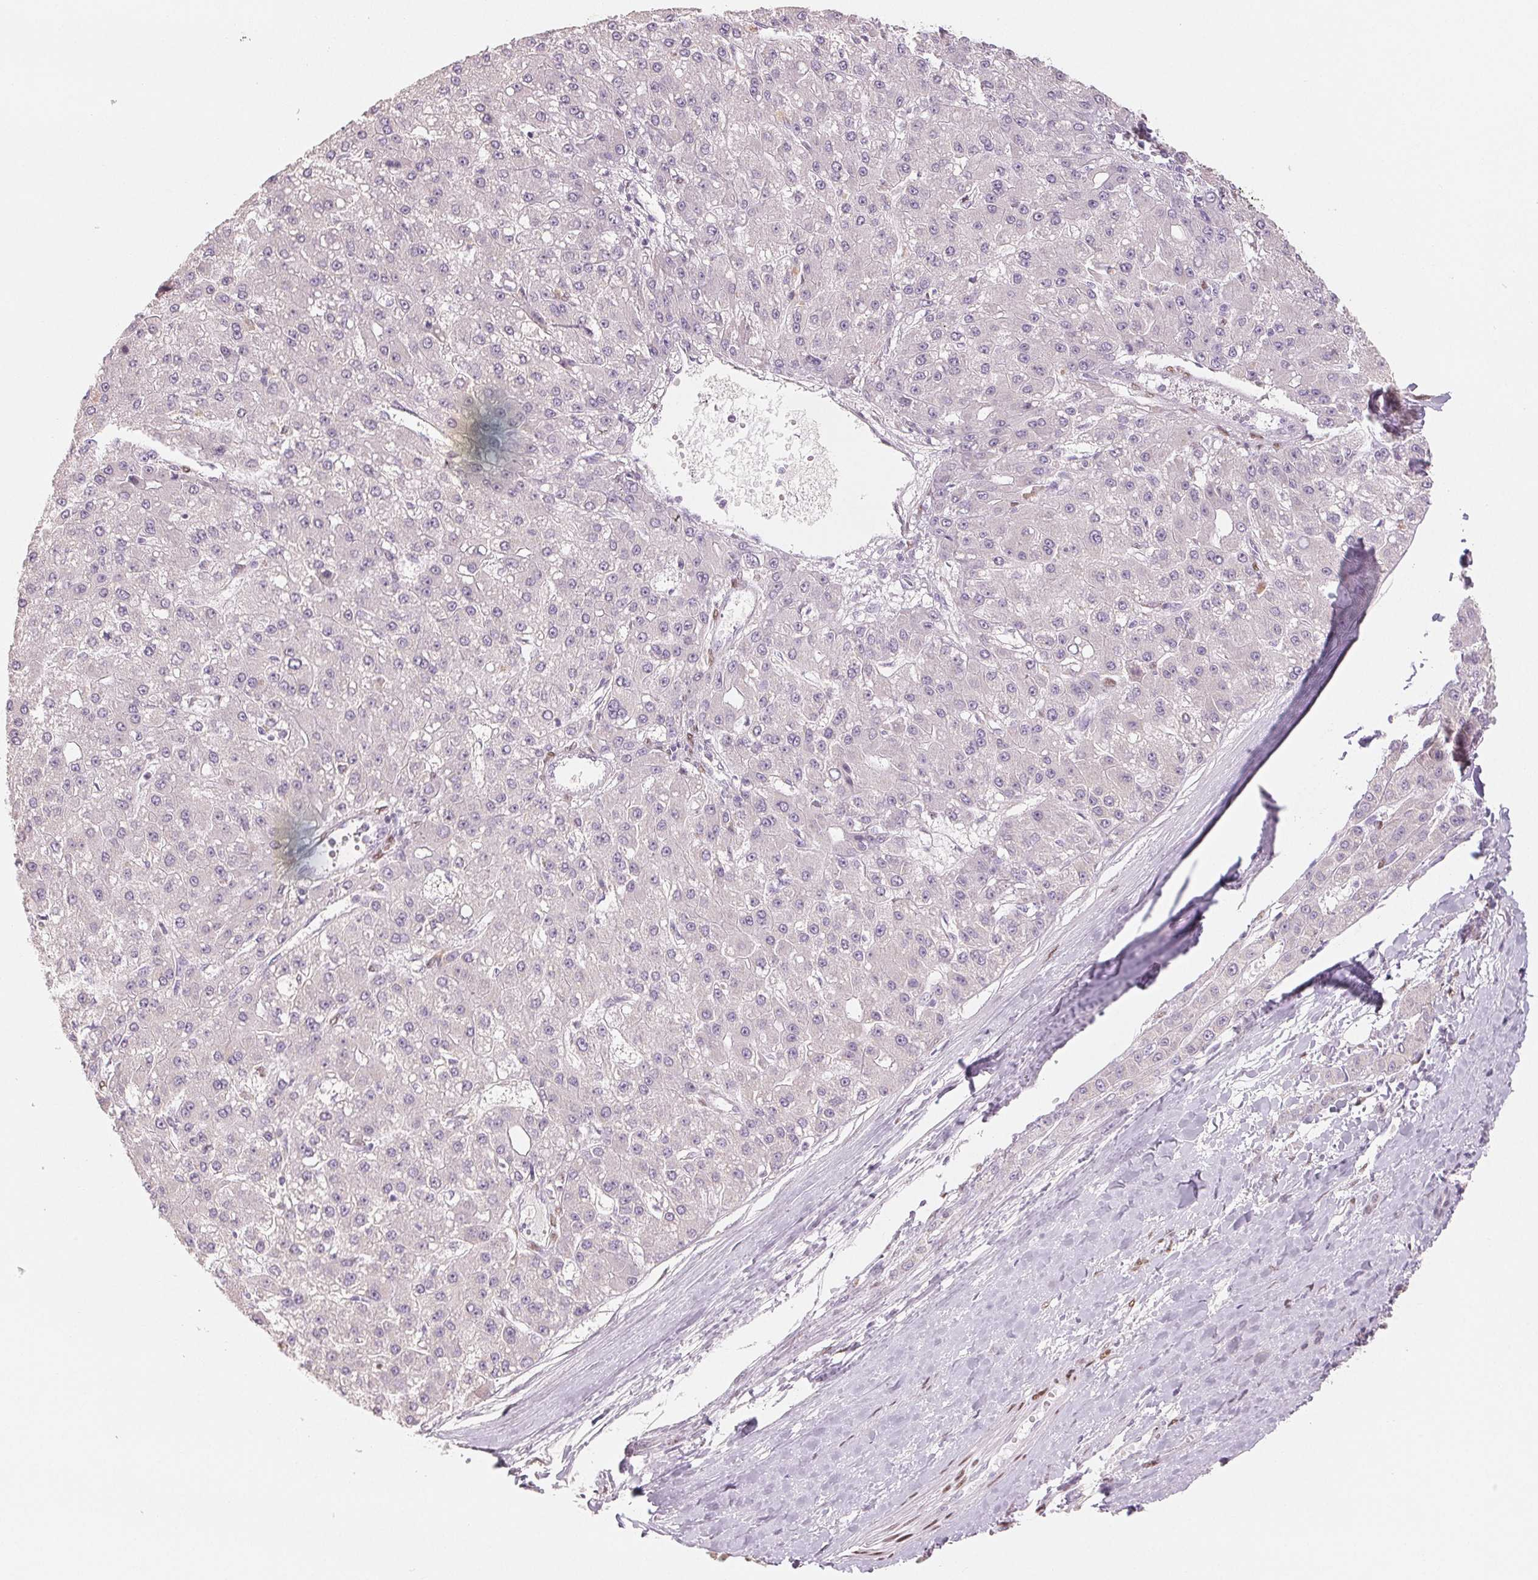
{"staining": {"intensity": "negative", "quantity": "none", "location": "none"}, "tissue": "liver cancer", "cell_type": "Tumor cells", "image_type": "cancer", "snomed": [{"axis": "morphology", "description": "Carcinoma, Hepatocellular, NOS"}, {"axis": "topography", "description": "Liver"}], "caption": "Tumor cells show no significant staining in liver cancer.", "gene": "SMARCD3", "patient": {"sex": "male", "age": 67}}